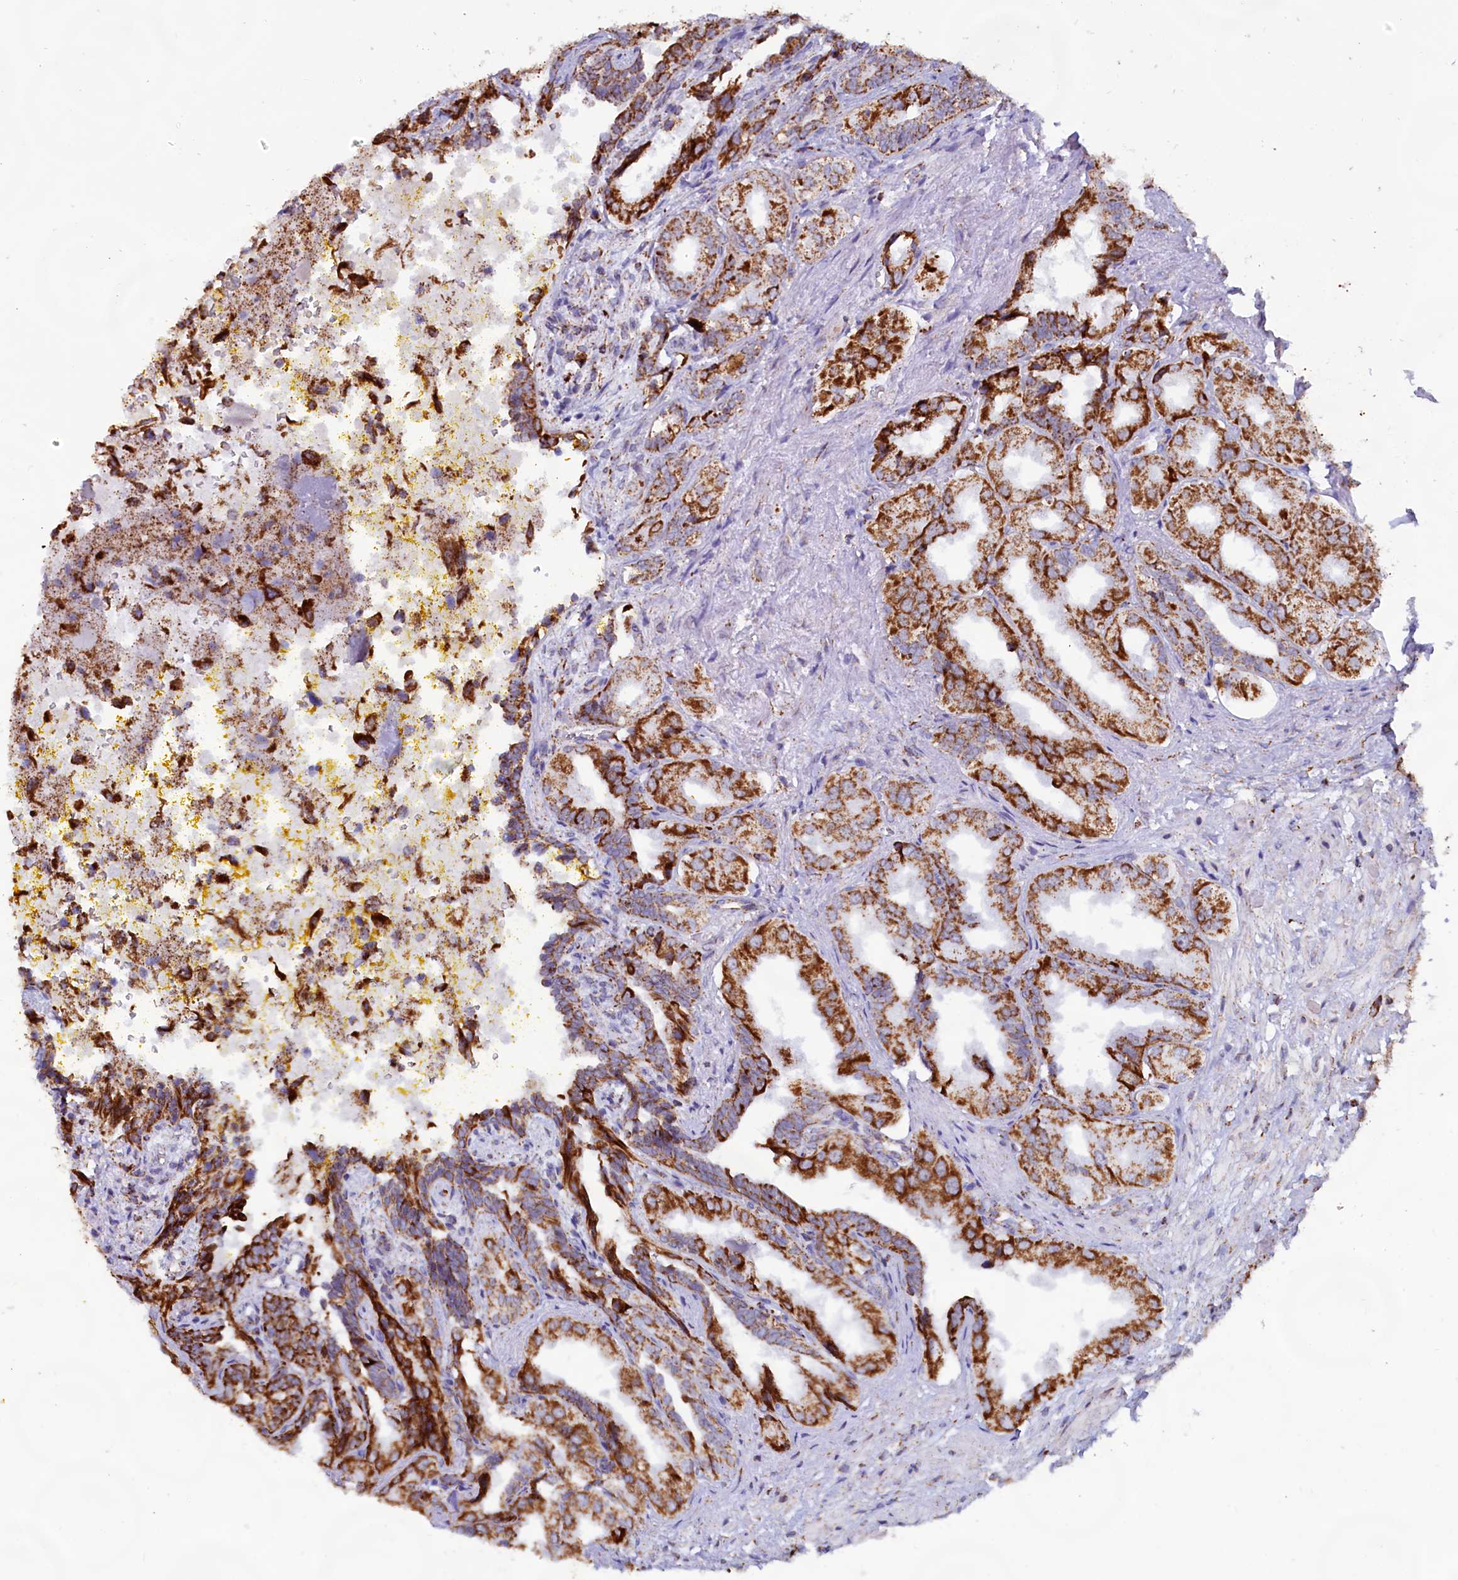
{"staining": {"intensity": "strong", "quantity": ">75%", "location": "cytoplasmic/membranous"}, "tissue": "seminal vesicle", "cell_type": "Glandular cells", "image_type": "normal", "snomed": [{"axis": "morphology", "description": "Normal tissue, NOS"}, {"axis": "topography", "description": "Seminal veicle"}], "caption": "High-magnification brightfield microscopy of benign seminal vesicle stained with DAB (3,3'-diaminobenzidine) (brown) and counterstained with hematoxylin (blue). glandular cells exhibit strong cytoplasmic/membranous expression is present in about>75% of cells. (brown staining indicates protein expression, while blue staining denotes nuclei).", "gene": "C1D", "patient": {"sex": "male", "age": 63}}